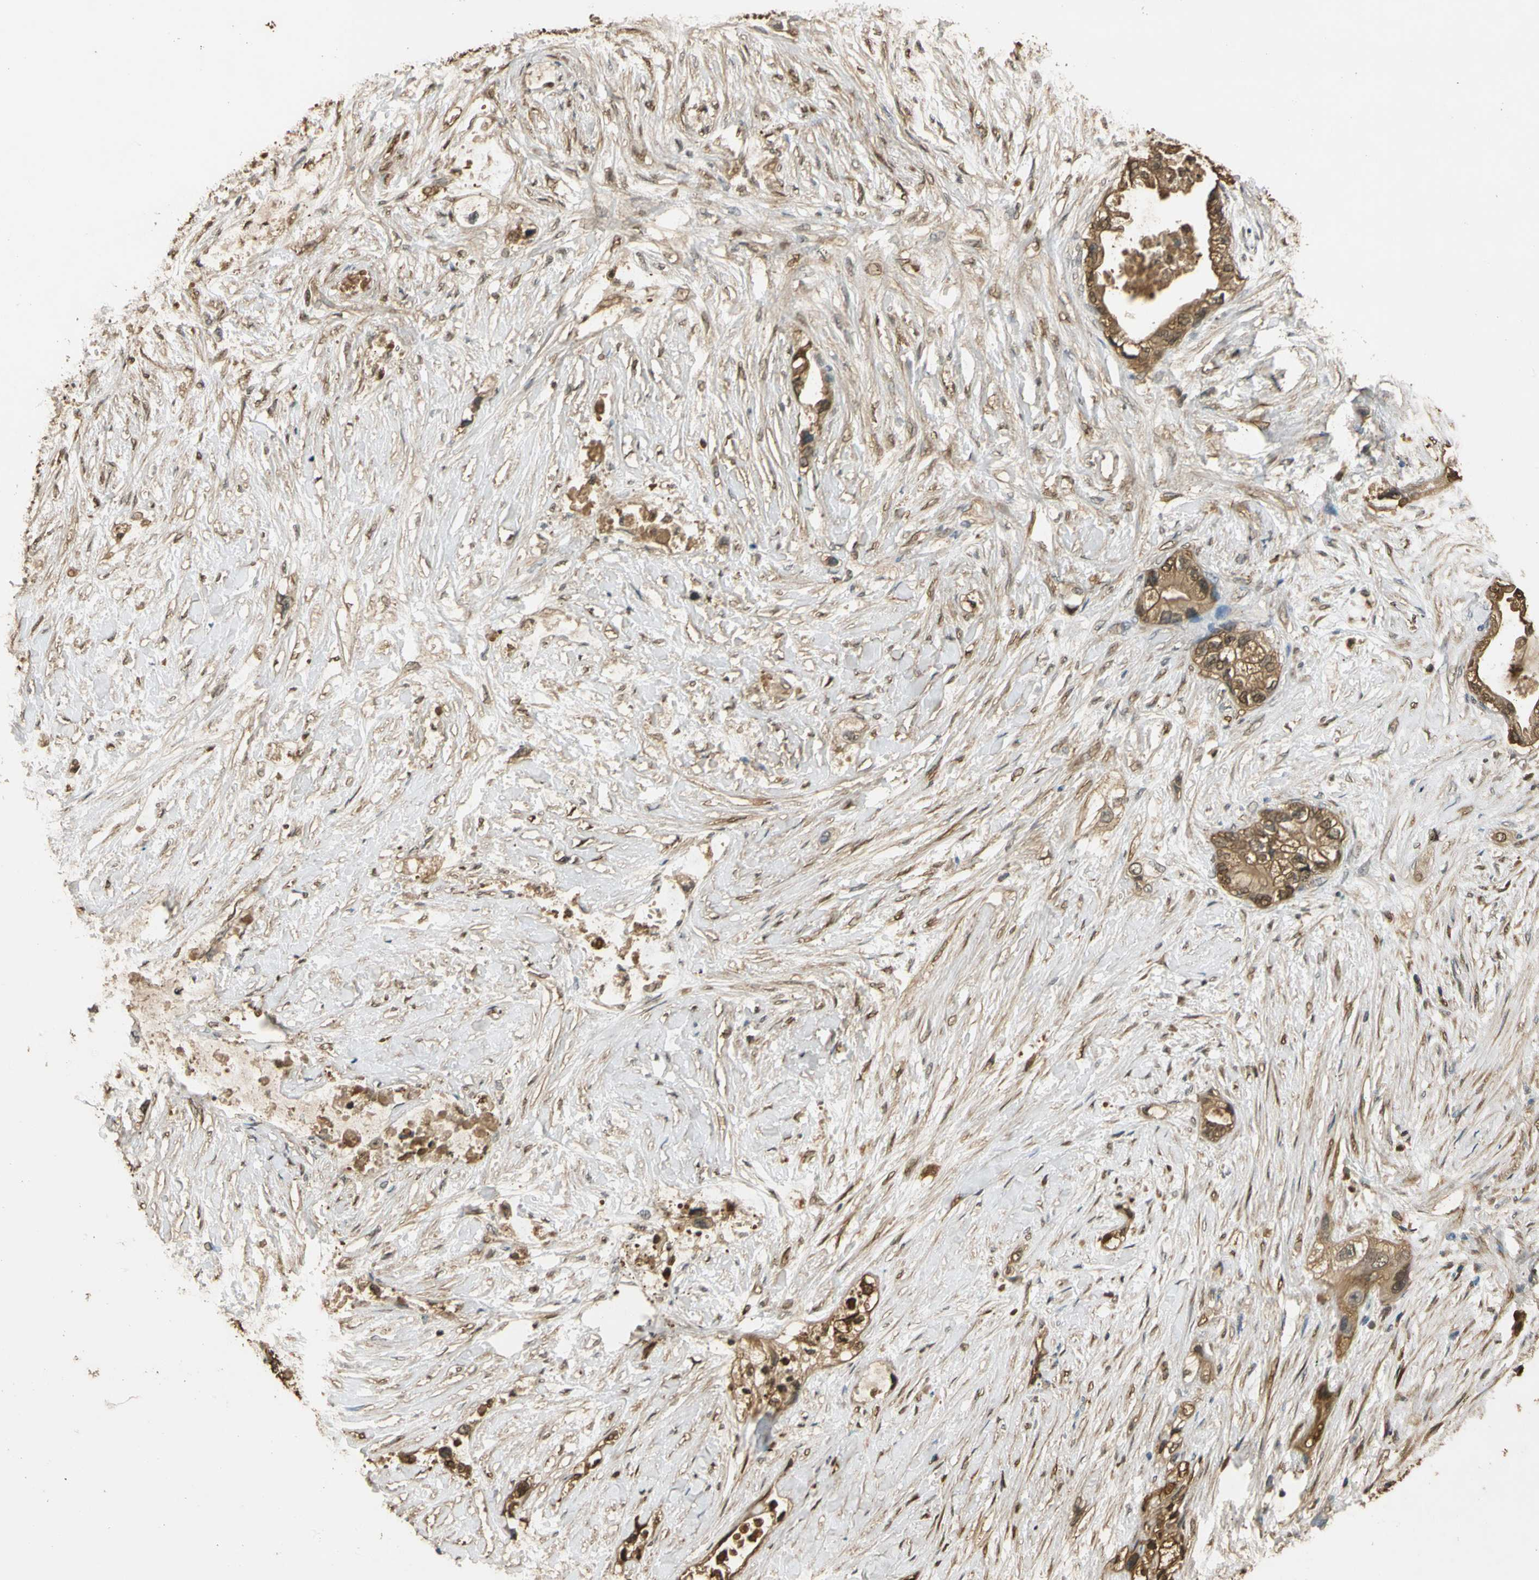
{"staining": {"intensity": "strong", "quantity": ">75%", "location": "cytoplasmic/membranous,nuclear"}, "tissue": "pancreatic cancer", "cell_type": "Tumor cells", "image_type": "cancer", "snomed": [{"axis": "morphology", "description": "Adenocarcinoma, NOS"}, {"axis": "topography", "description": "Pancreas"}], "caption": "About >75% of tumor cells in human pancreatic cancer display strong cytoplasmic/membranous and nuclear protein staining as visualized by brown immunohistochemical staining.", "gene": "S100A6", "patient": {"sex": "female", "age": 70}}